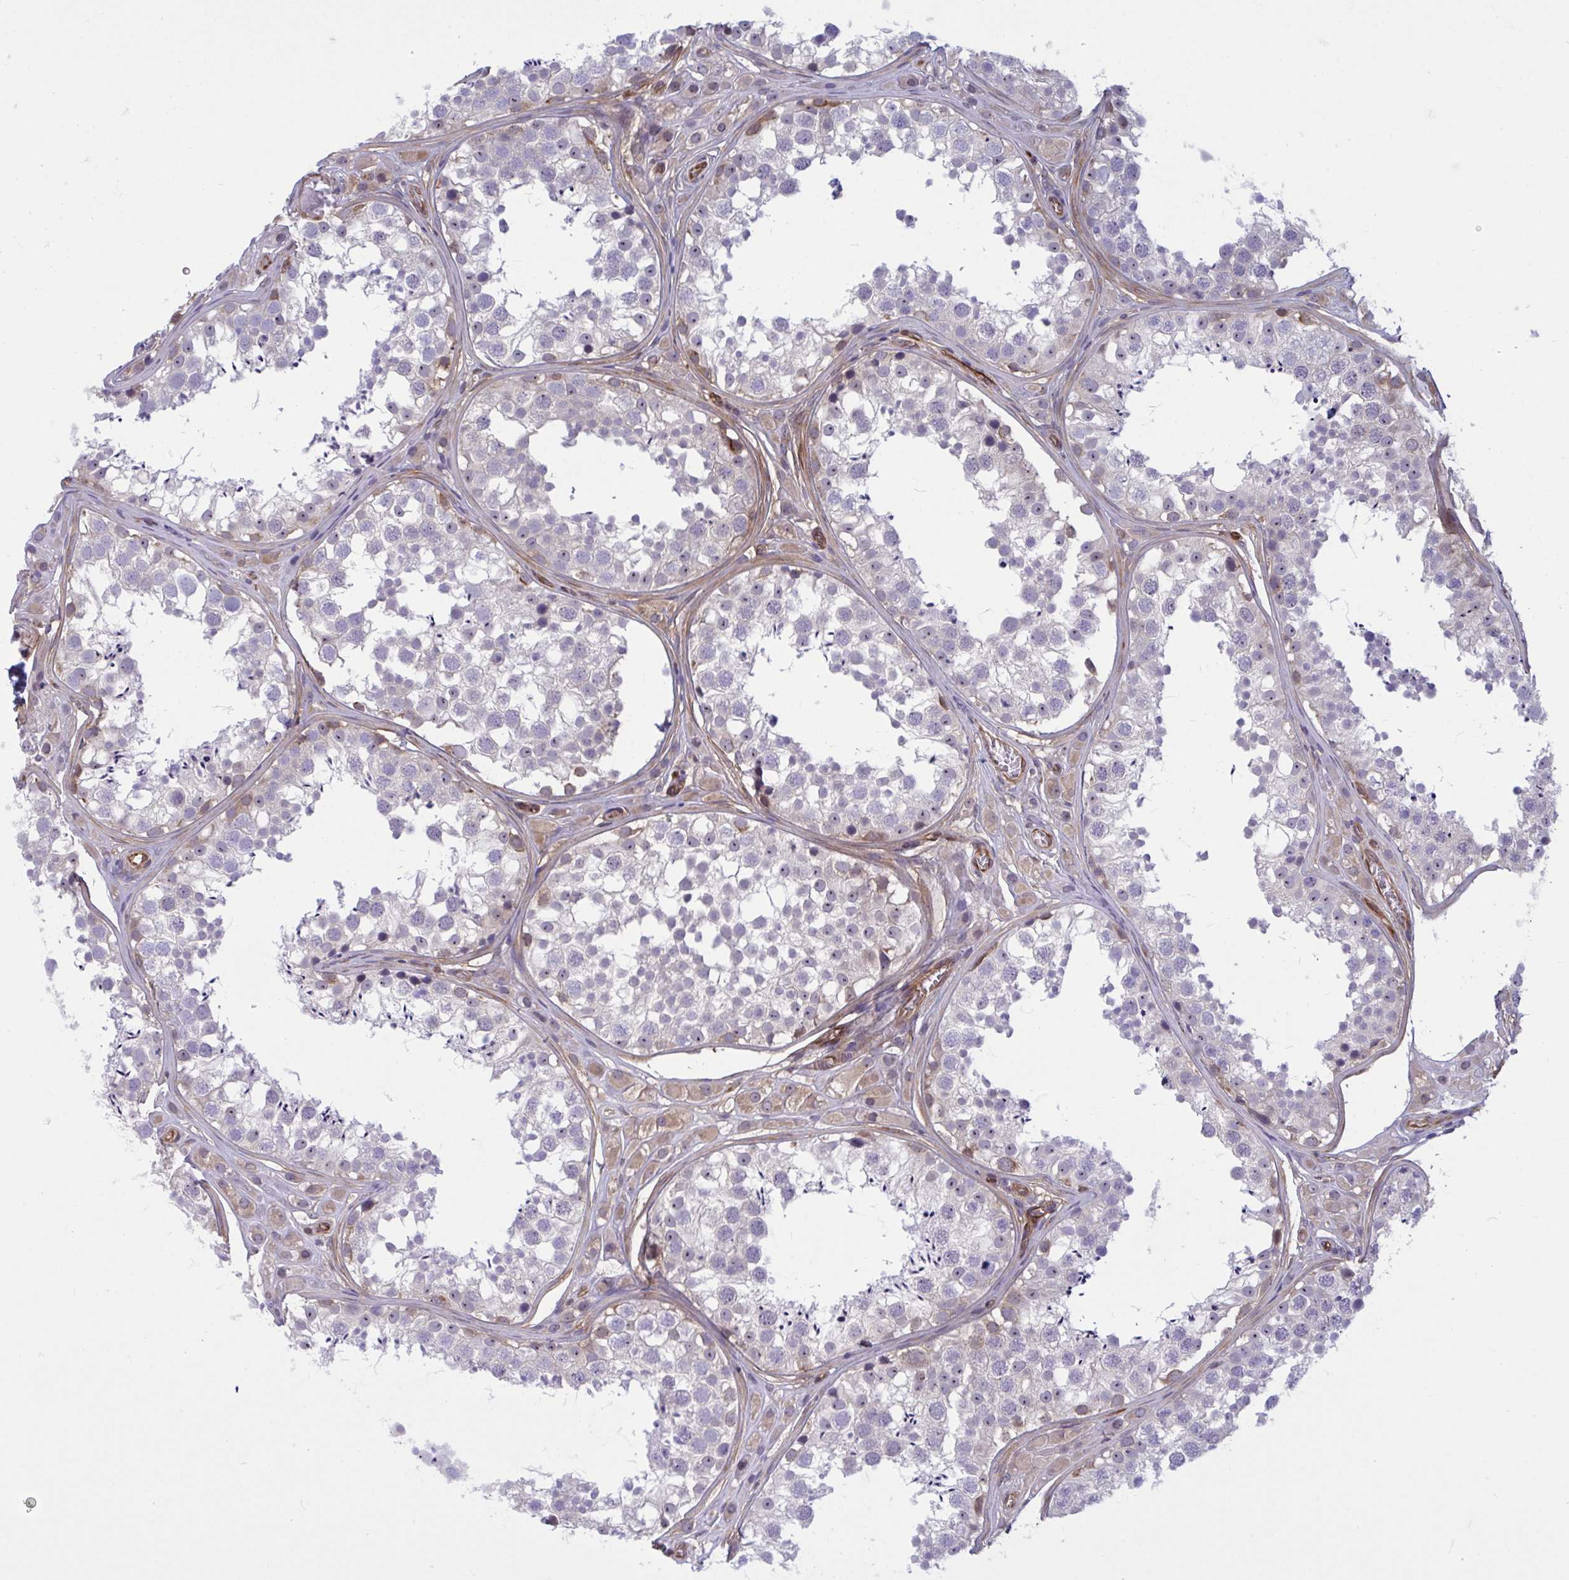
{"staining": {"intensity": "moderate", "quantity": "<25%", "location": "cytoplasmic/membranous,nuclear"}, "tissue": "testis", "cell_type": "Cells in seminiferous ducts", "image_type": "normal", "snomed": [{"axis": "morphology", "description": "Normal tissue, NOS"}, {"axis": "topography", "description": "Testis"}], "caption": "Brown immunohistochemical staining in benign human testis demonstrates moderate cytoplasmic/membranous,nuclear positivity in approximately <25% of cells in seminiferous ducts. (DAB (3,3'-diaminobenzidine) IHC with brightfield microscopy, high magnification).", "gene": "PRRT4", "patient": {"sex": "male", "age": 13}}